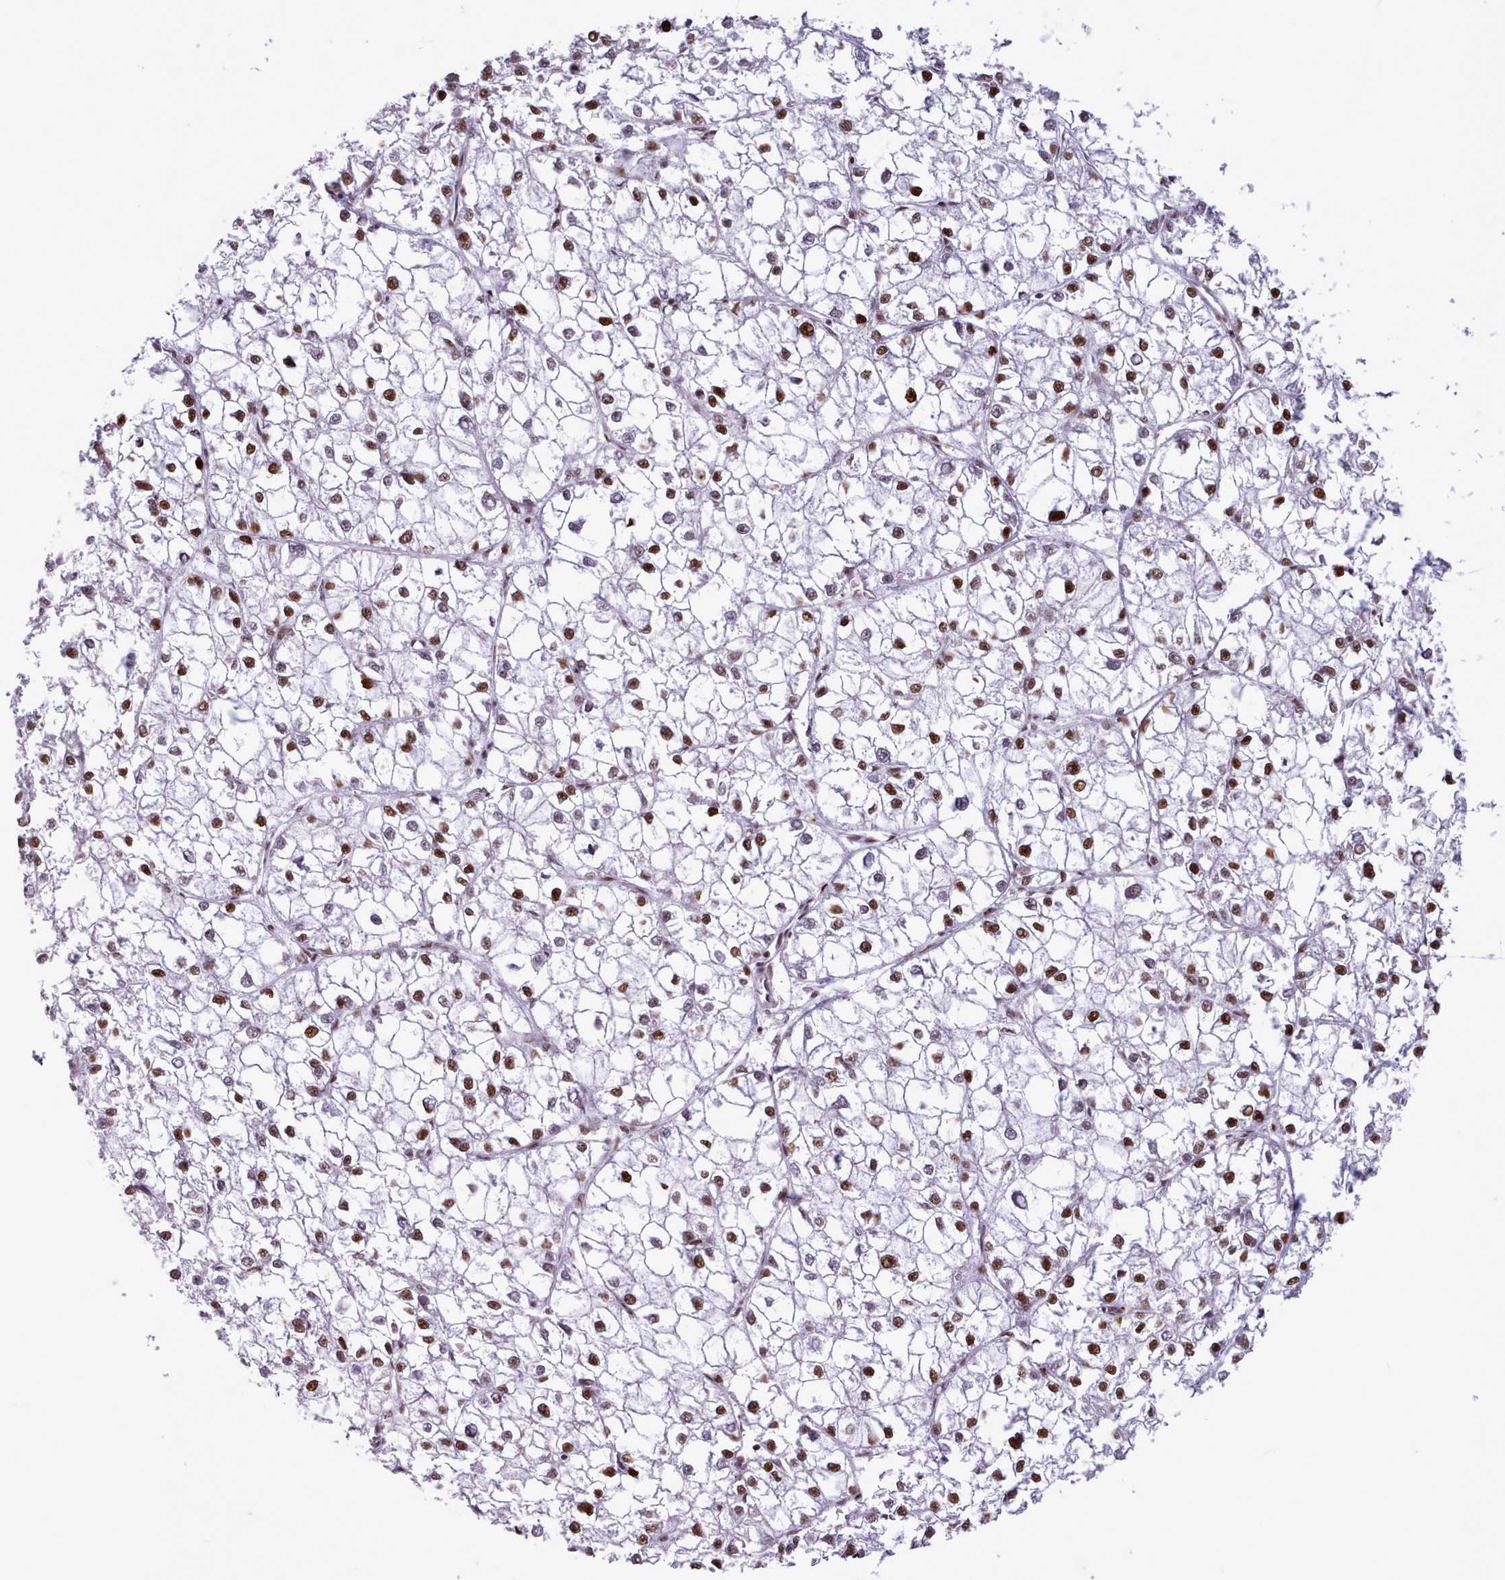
{"staining": {"intensity": "strong", "quantity": ">75%", "location": "nuclear"}, "tissue": "liver cancer", "cell_type": "Tumor cells", "image_type": "cancer", "snomed": [{"axis": "morphology", "description": "Carcinoma, Hepatocellular, NOS"}, {"axis": "topography", "description": "Liver"}], "caption": "Immunohistochemistry (IHC) of liver hepatocellular carcinoma exhibits high levels of strong nuclear expression in approximately >75% of tumor cells. (brown staining indicates protein expression, while blue staining denotes nuclei).", "gene": "SRSF4", "patient": {"sex": "female", "age": 43}}